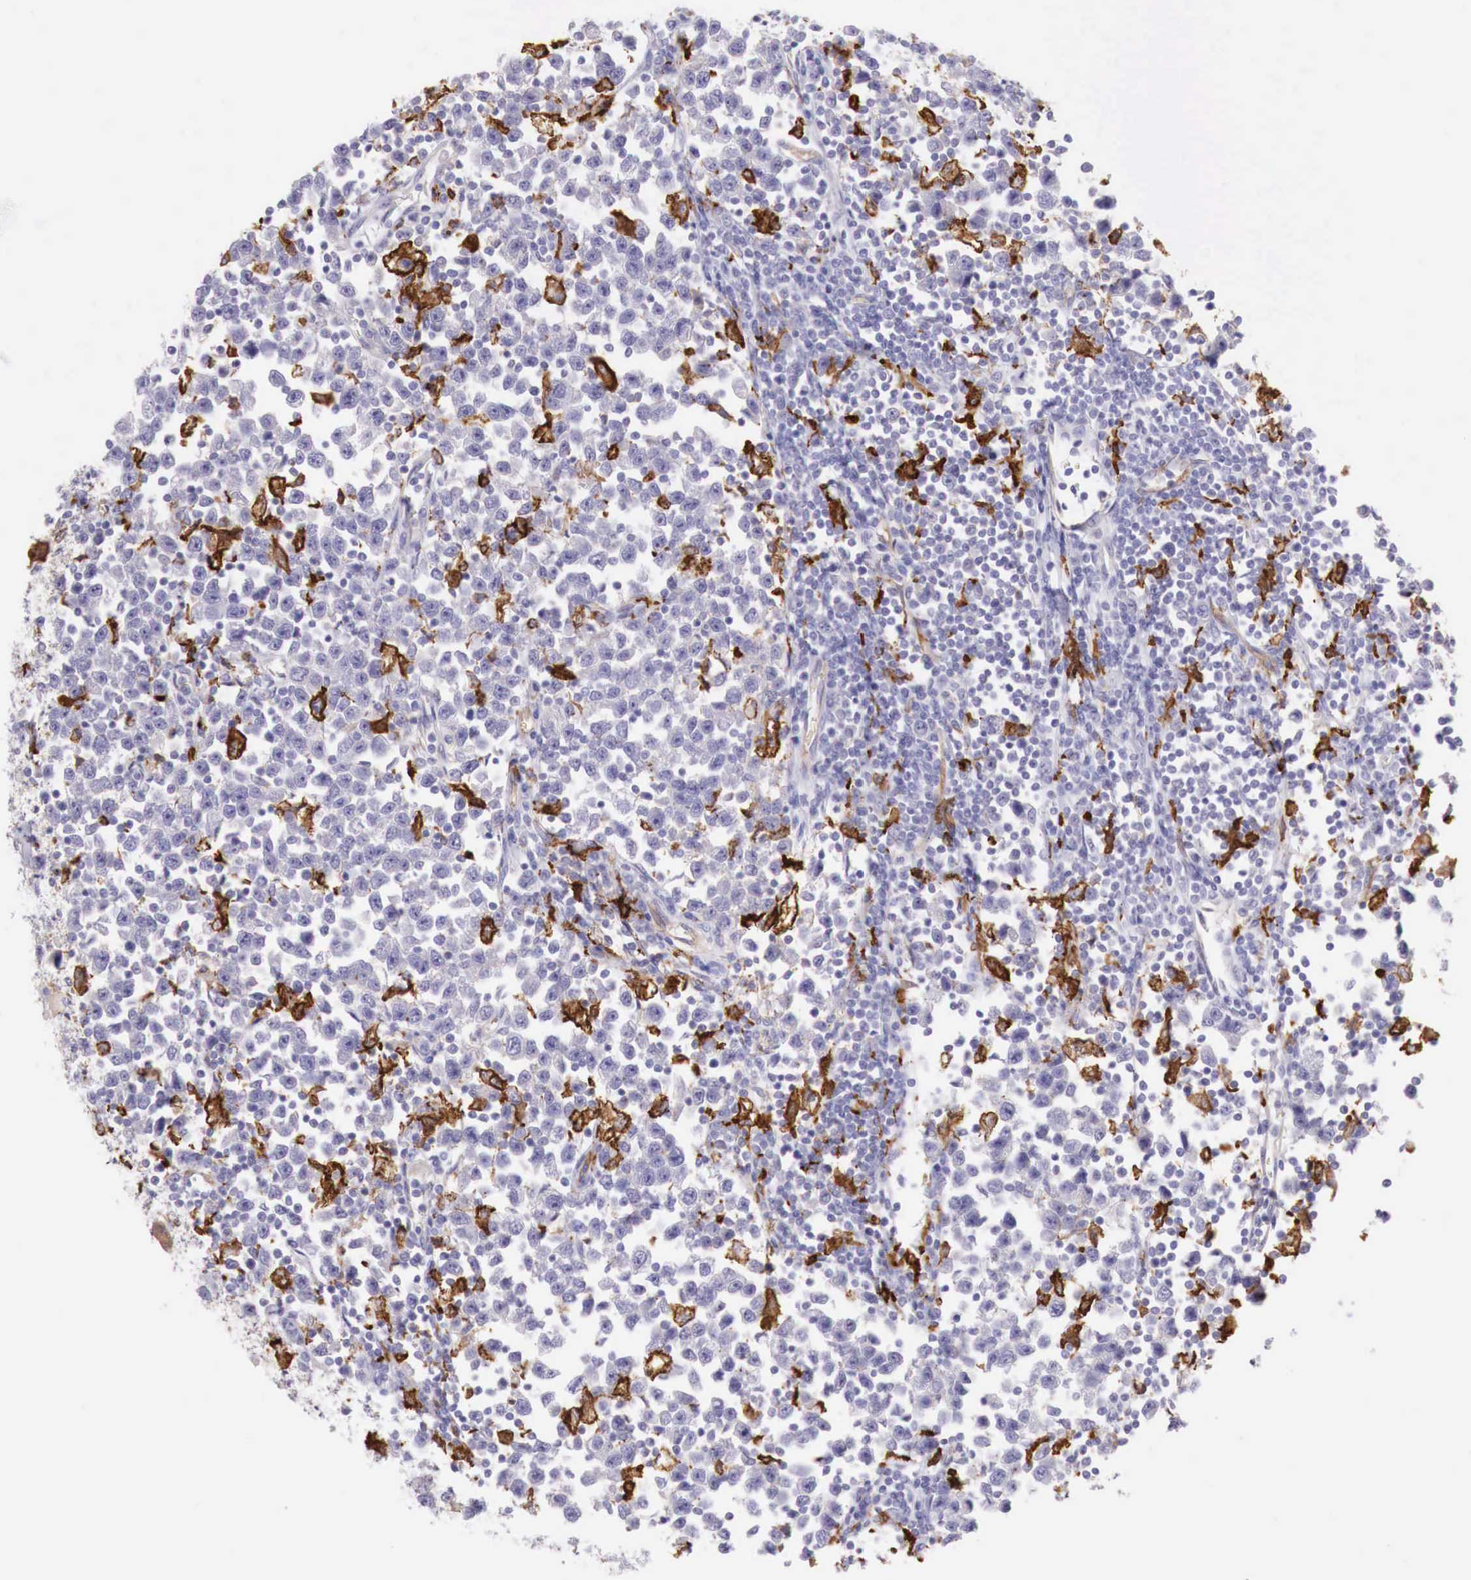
{"staining": {"intensity": "negative", "quantity": "none", "location": "none"}, "tissue": "testis cancer", "cell_type": "Tumor cells", "image_type": "cancer", "snomed": [{"axis": "morphology", "description": "Seminoma, NOS"}, {"axis": "topography", "description": "Testis"}], "caption": "A high-resolution micrograph shows IHC staining of testis seminoma, which shows no significant expression in tumor cells. (Brightfield microscopy of DAB (3,3'-diaminobenzidine) immunohistochemistry (IHC) at high magnification).", "gene": "MSR1", "patient": {"sex": "male", "age": 43}}